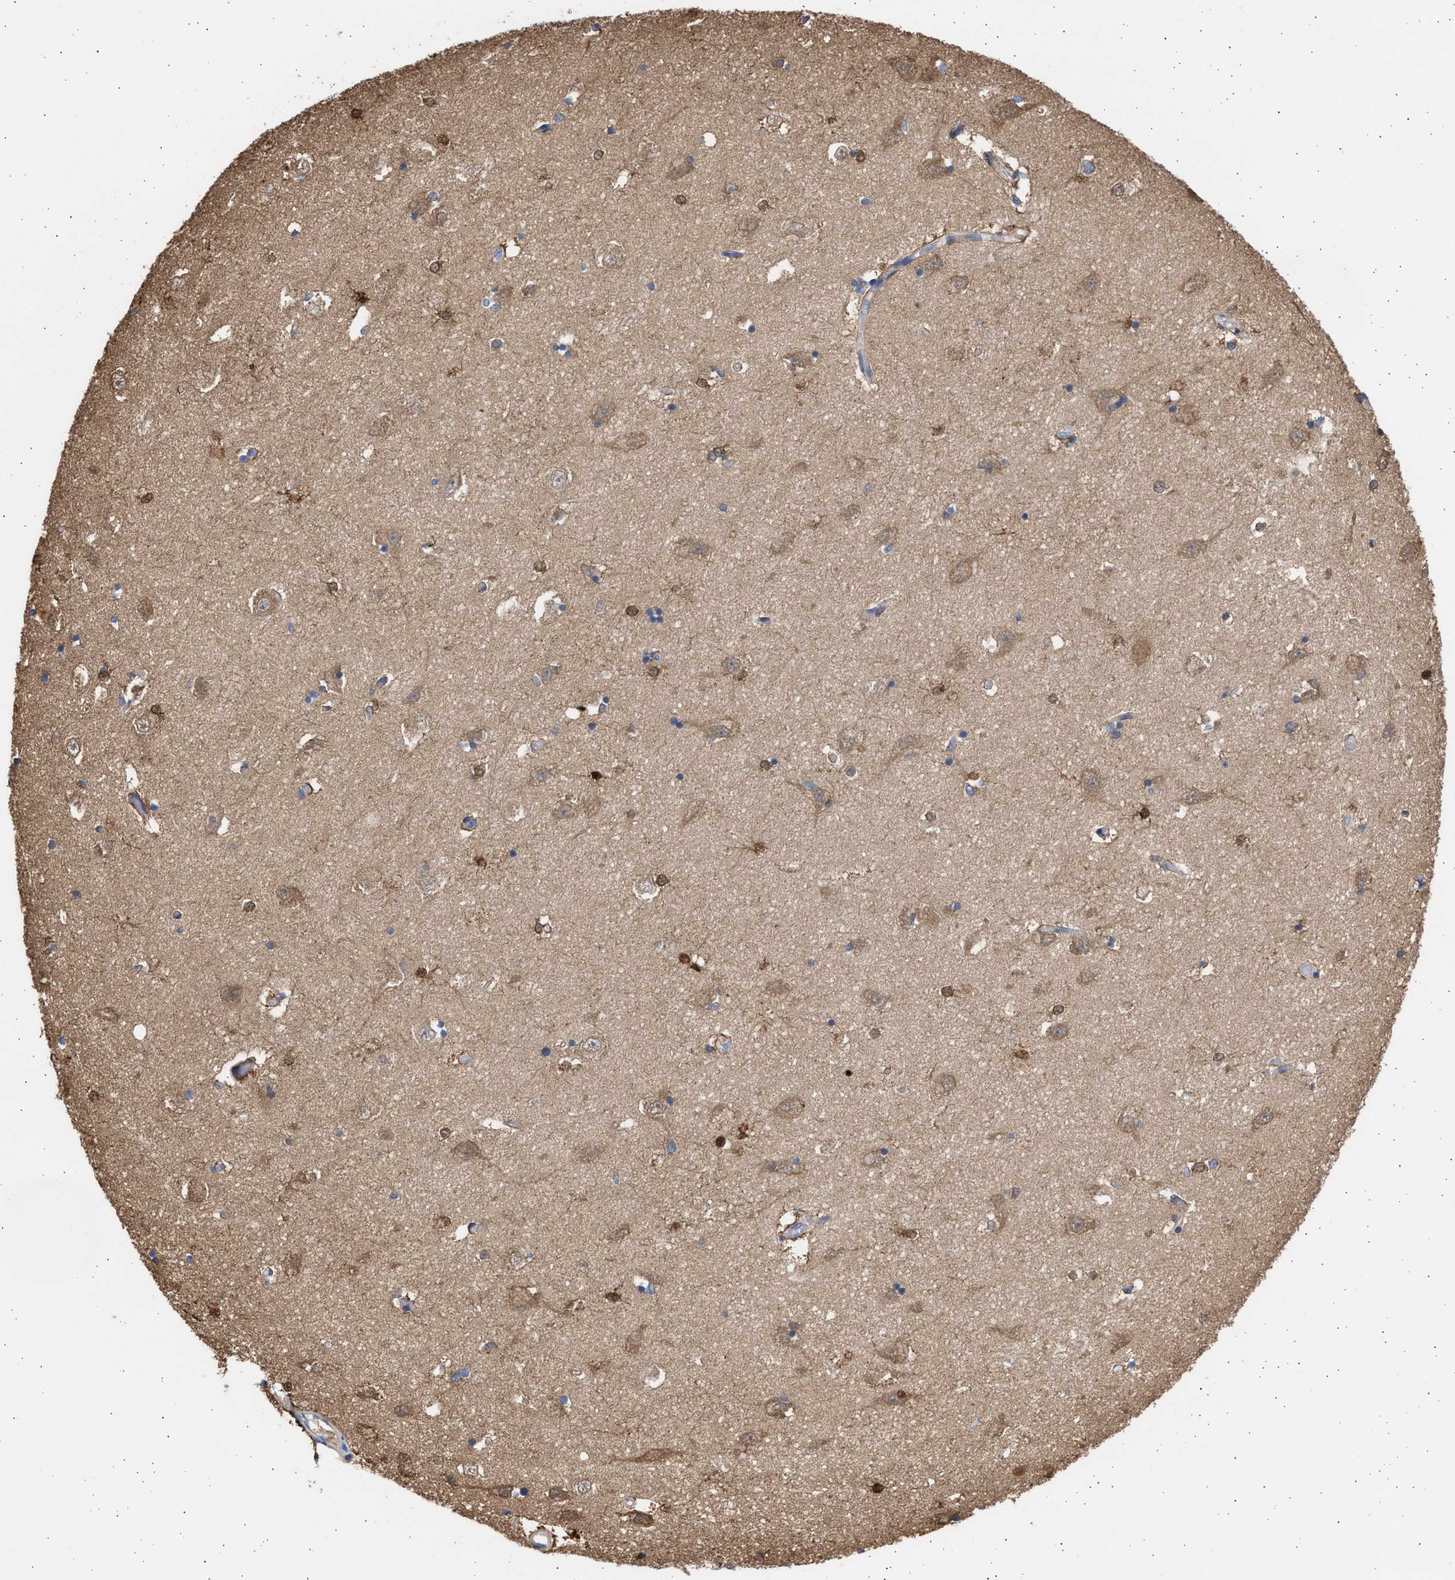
{"staining": {"intensity": "strong", "quantity": "<25%", "location": "cytoplasmic/membranous"}, "tissue": "hippocampus", "cell_type": "Glial cells", "image_type": "normal", "snomed": [{"axis": "morphology", "description": "Normal tissue, NOS"}, {"axis": "topography", "description": "Hippocampus"}], "caption": "The immunohistochemical stain highlights strong cytoplasmic/membranous staining in glial cells of unremarkable hippocampus. Using DAB (3,3'-diaminobenzidine) (brown) and hematoxylin (blue) stains, captured at high magnification using brightfield microscopy.", "gene": "ALDOC", "patient": {"sex": "male", "age": 45}}